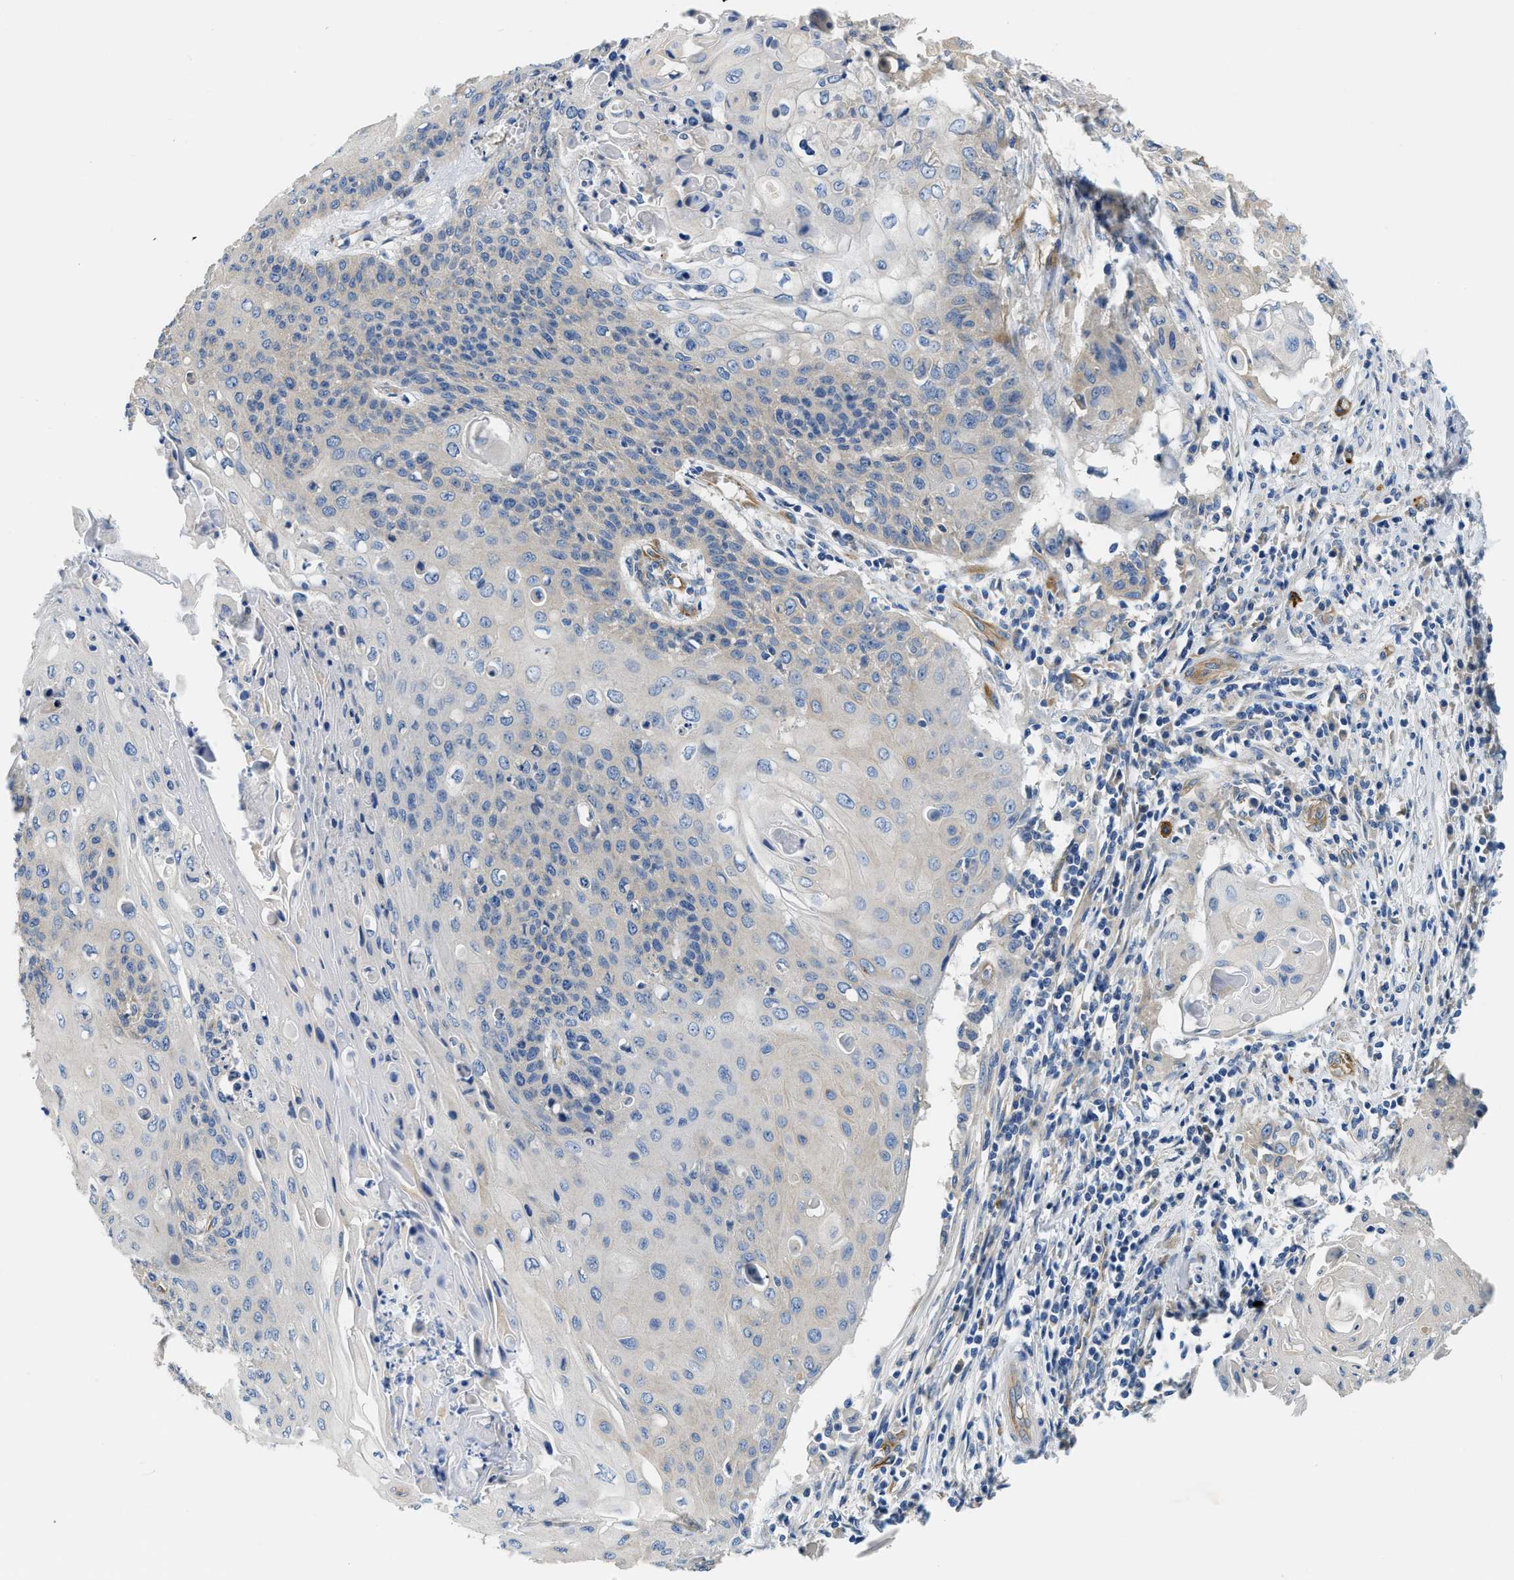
{"staining": {"intensity": "negative", "quantity": "none", "location": "none"}, "tissue": "cervical cancer", "cell_type": "Tumor cells", "image_type": "cancer", "snomed": [{"axis": "morphology", "description": "Squamous cell carcinoma, NOS"}, {"axis": "topography", "description": "Cervix"}], "caption": "This is an immunohistochemistry photomicrograph of cervical cancer. There is no staining in tumor cells.", "gene": "CSDE1", "patient": {"sex": "female", "age": 39}}